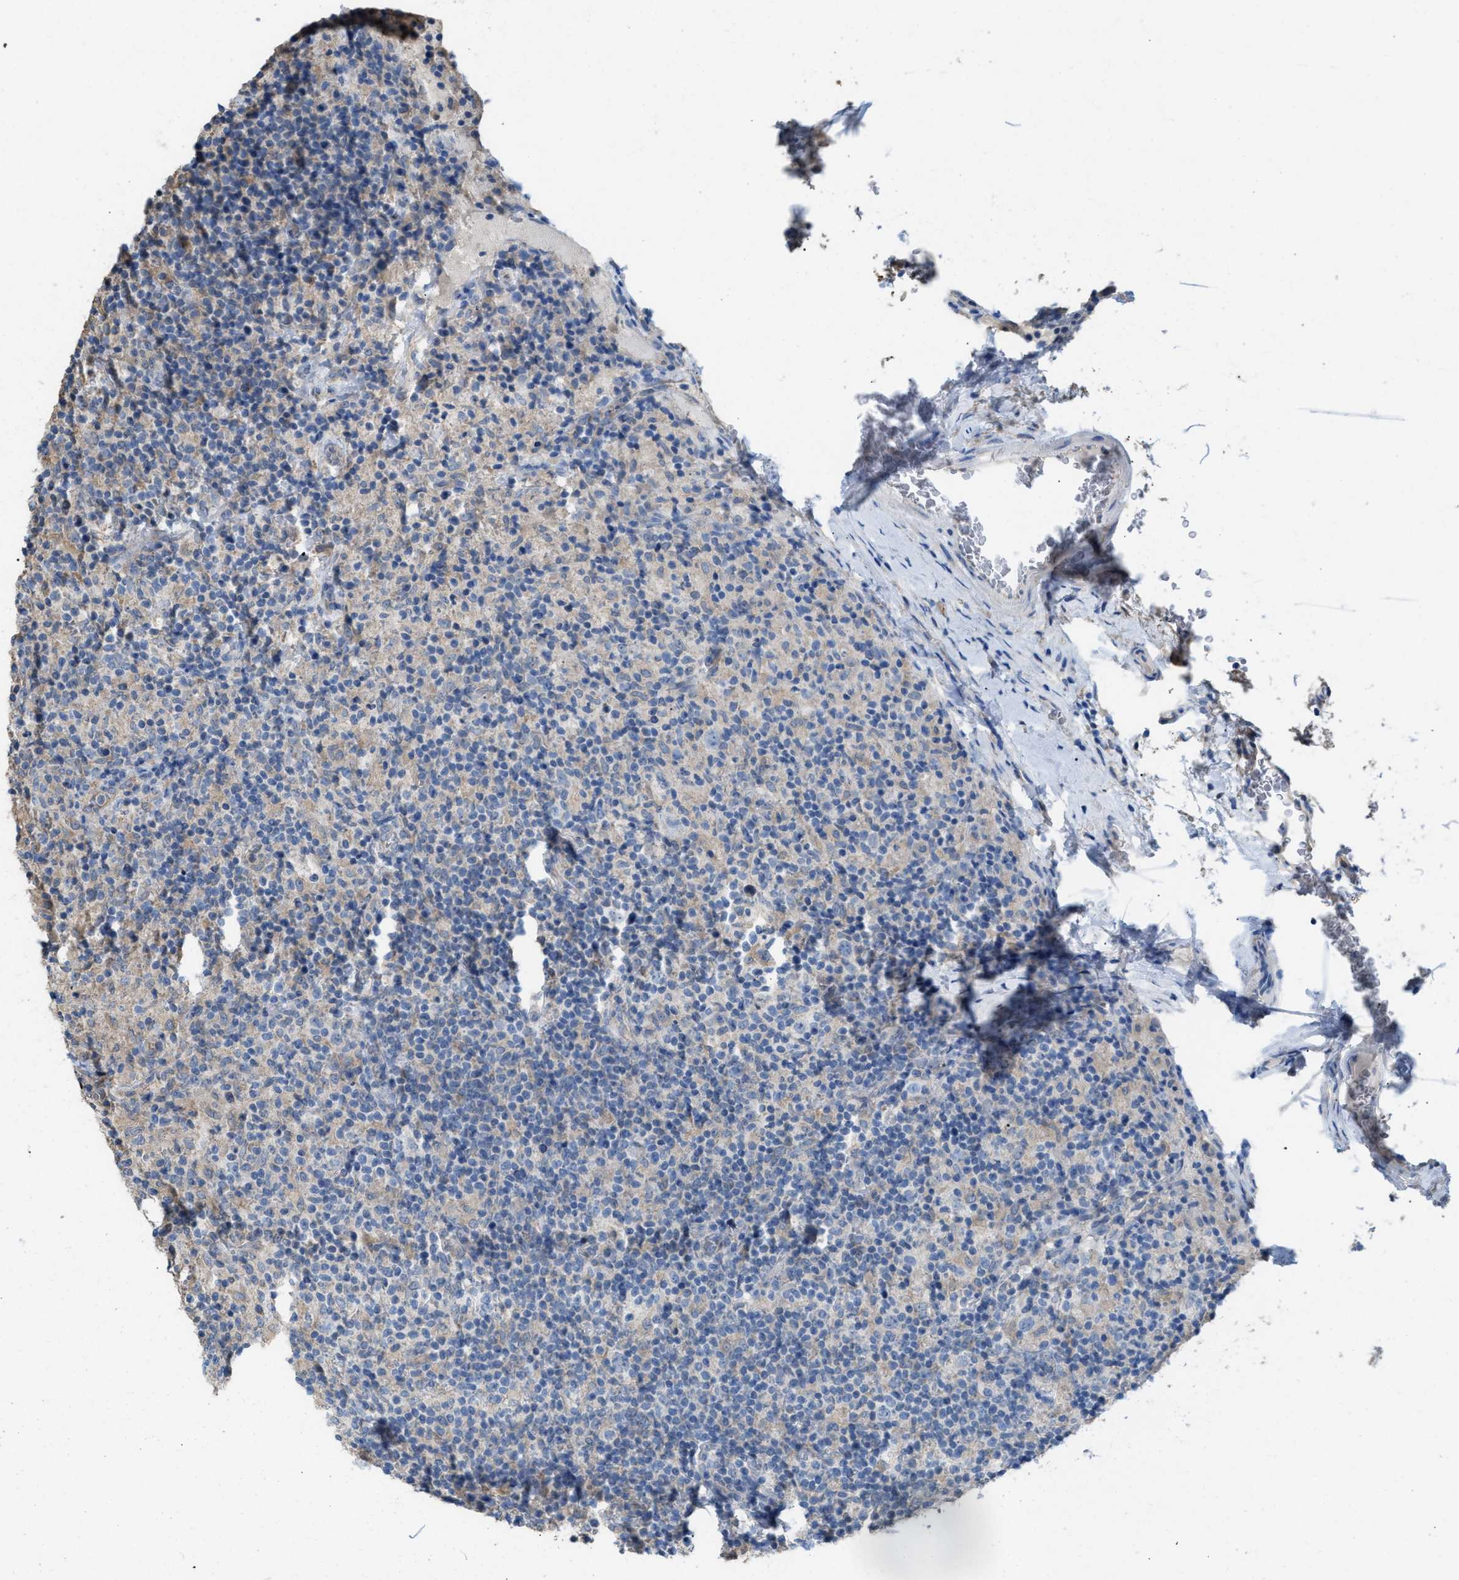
{"staining": {"intensity": "negative", "quantity": "none", "location": "none"}, "tissue": "lymphoma", "cell_type": "Tumor cells", "image_type": "cancer", "snomed": [{"axis": "morphology", "description": "Hodgkin's disease, NOS"}, {"axis": "topography", "description": "Lymph node"}], "caption": "Immunohistochemistry micrograph of neoplastic tissue: human Hodgkin's disease stained with DAB displays no significant protein staining in tumor cells. (DAB immunohistochemistry (IHC) visualized using brightfield microscopy, high magnification).", "gene": "NQO2", "patient": {"sex": "male", "age": 70}}